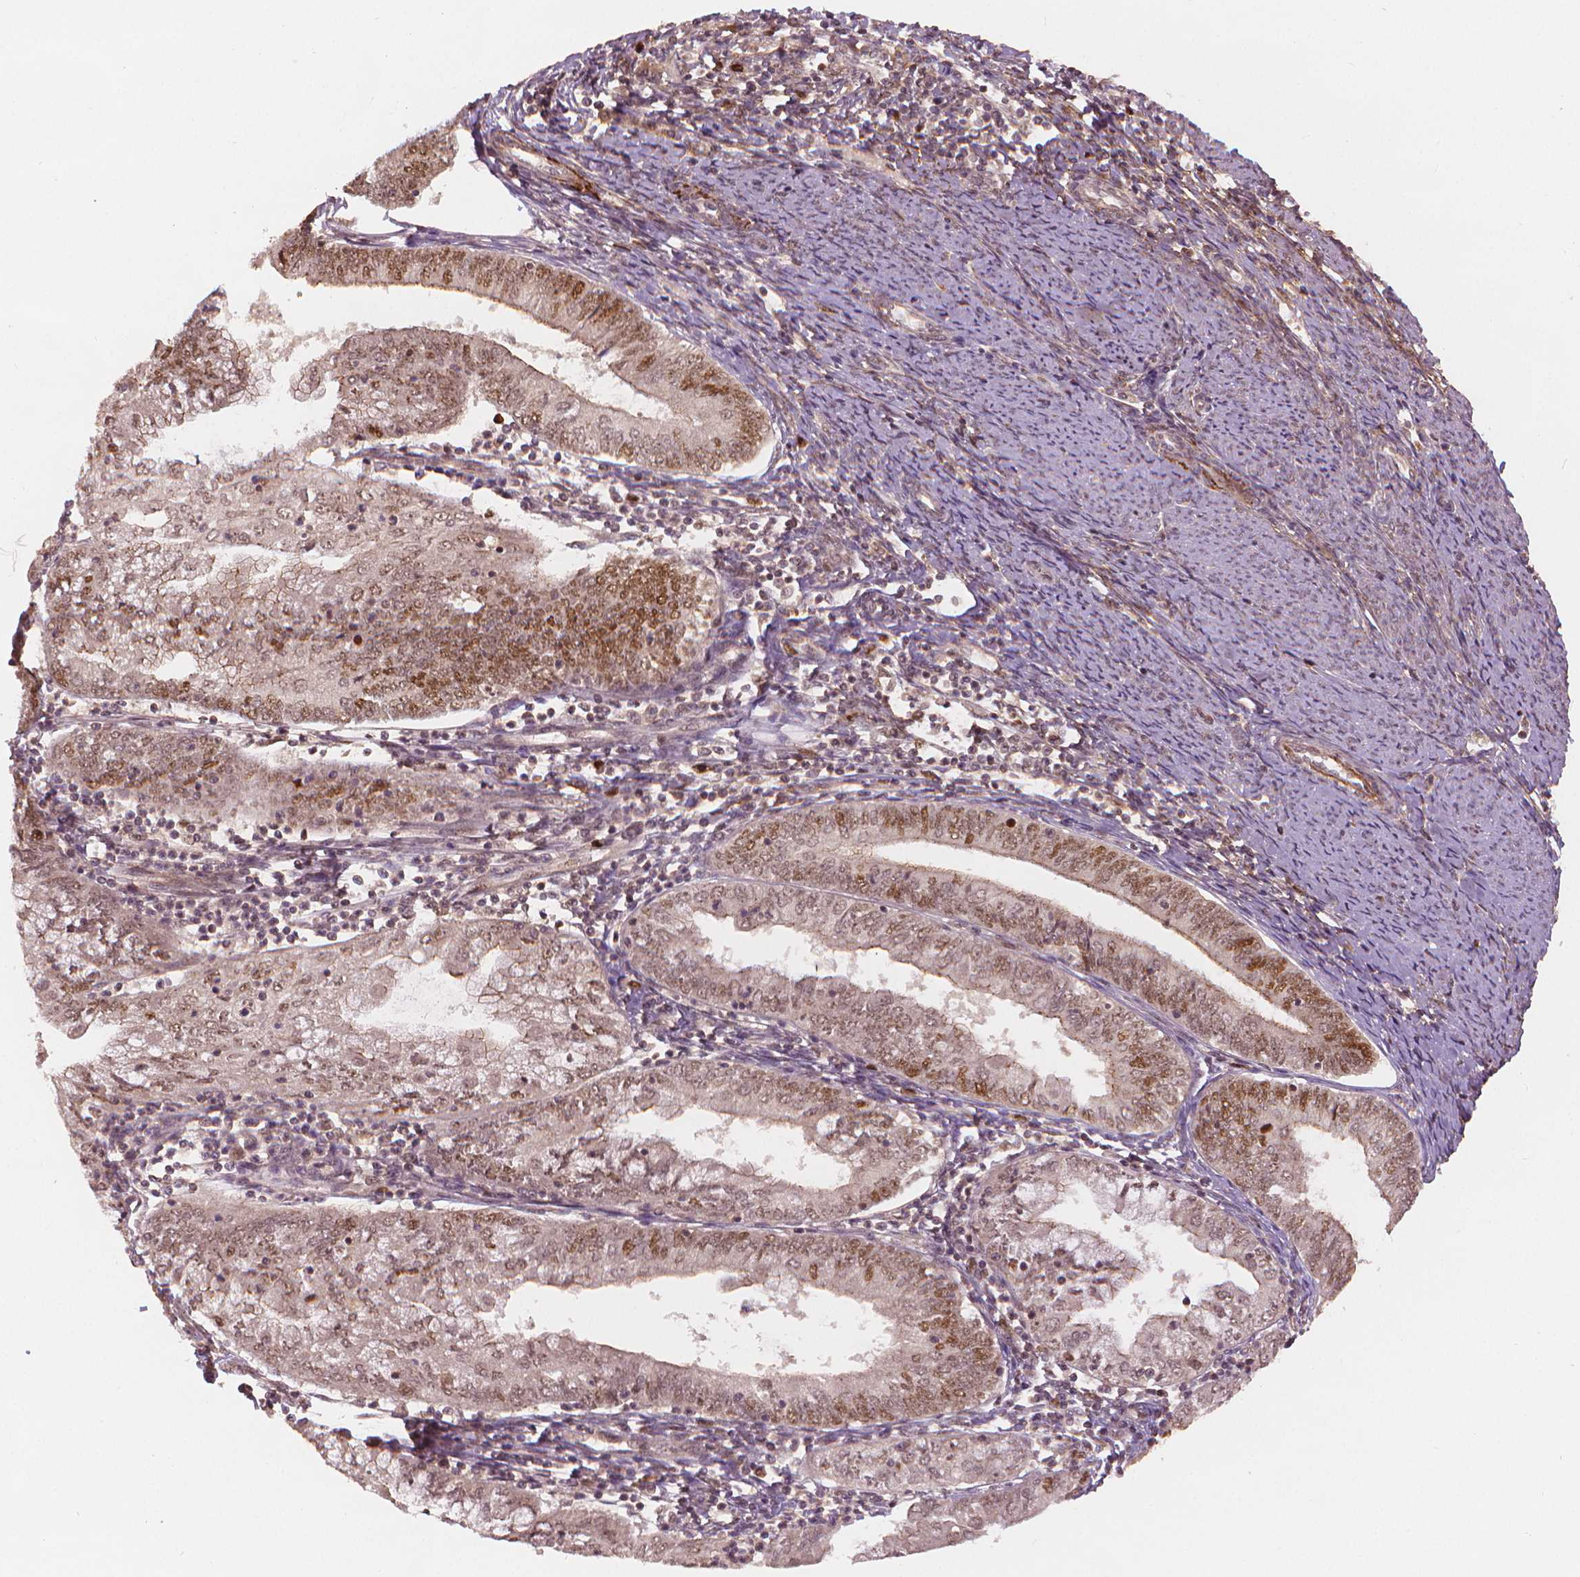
{"staining": {"intensity": "moderate", "quantity": ">75%", "location": "nuclear"}, "tissue": "endometrial cancer", "cell_type": "Tumor cells", "image_type": "cancer", "snomed": [{"axis": "morphology", "description": "Adenocarcinoma, NOS"}, {"axis": "topography", "description": "Endometrium"}], "caption": "IHC staining of endometrial cancer (adenocarcinoma), which reveals medium levels of moderate nuclear positivity in approximately >75% of tumor cells indicating moderate nuclear protein staining. The staining was performed using DAB (3,3'-diaminobenzidine) (brown) for protein detection and nuclei were counterstained in hematoxylin (blue).", "gene": "NSD2", "patient": {"sex": "female", "age": 55}}